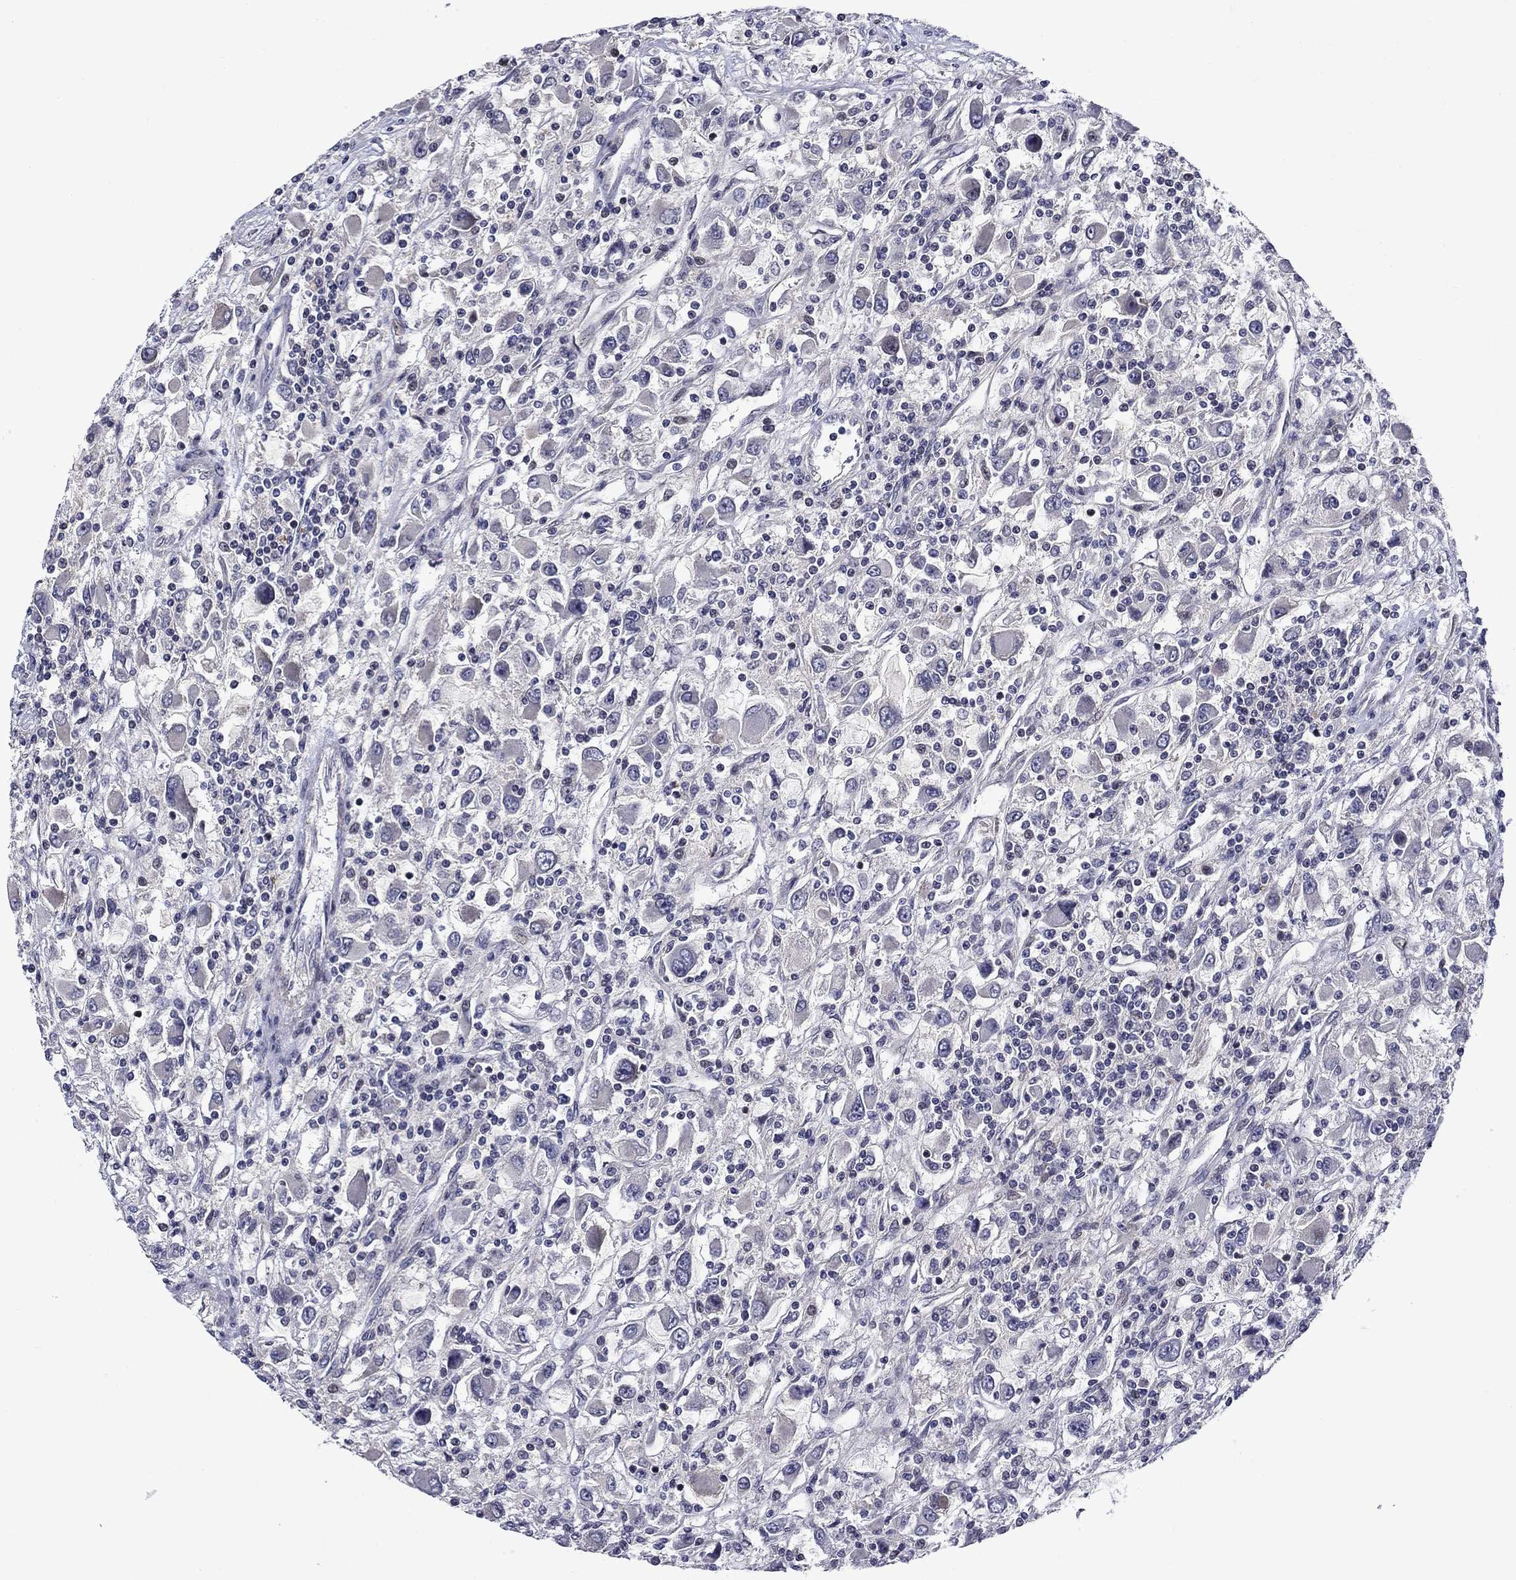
{"staining": {"intensity": "negative", "quantity": "none", "location": "none"}, "tissue": "renal cancer", "cell_type": "Tumor cells", "image_type": "cancer", "snomed": [{"axis": "morphology", "description": "Adenocarcinoma, NOS"}, {"axis": "topography", "description": "Kidney"}], "caption": "An immunohistochemistry (IHC) image of renal cancer (adenocarcinoma) is shown. There is no staining in tumor cells of renal cancer (adenocarcinoma).", "gene": "B3GAT1", "patient": {"sex": "female", "age": 67}}